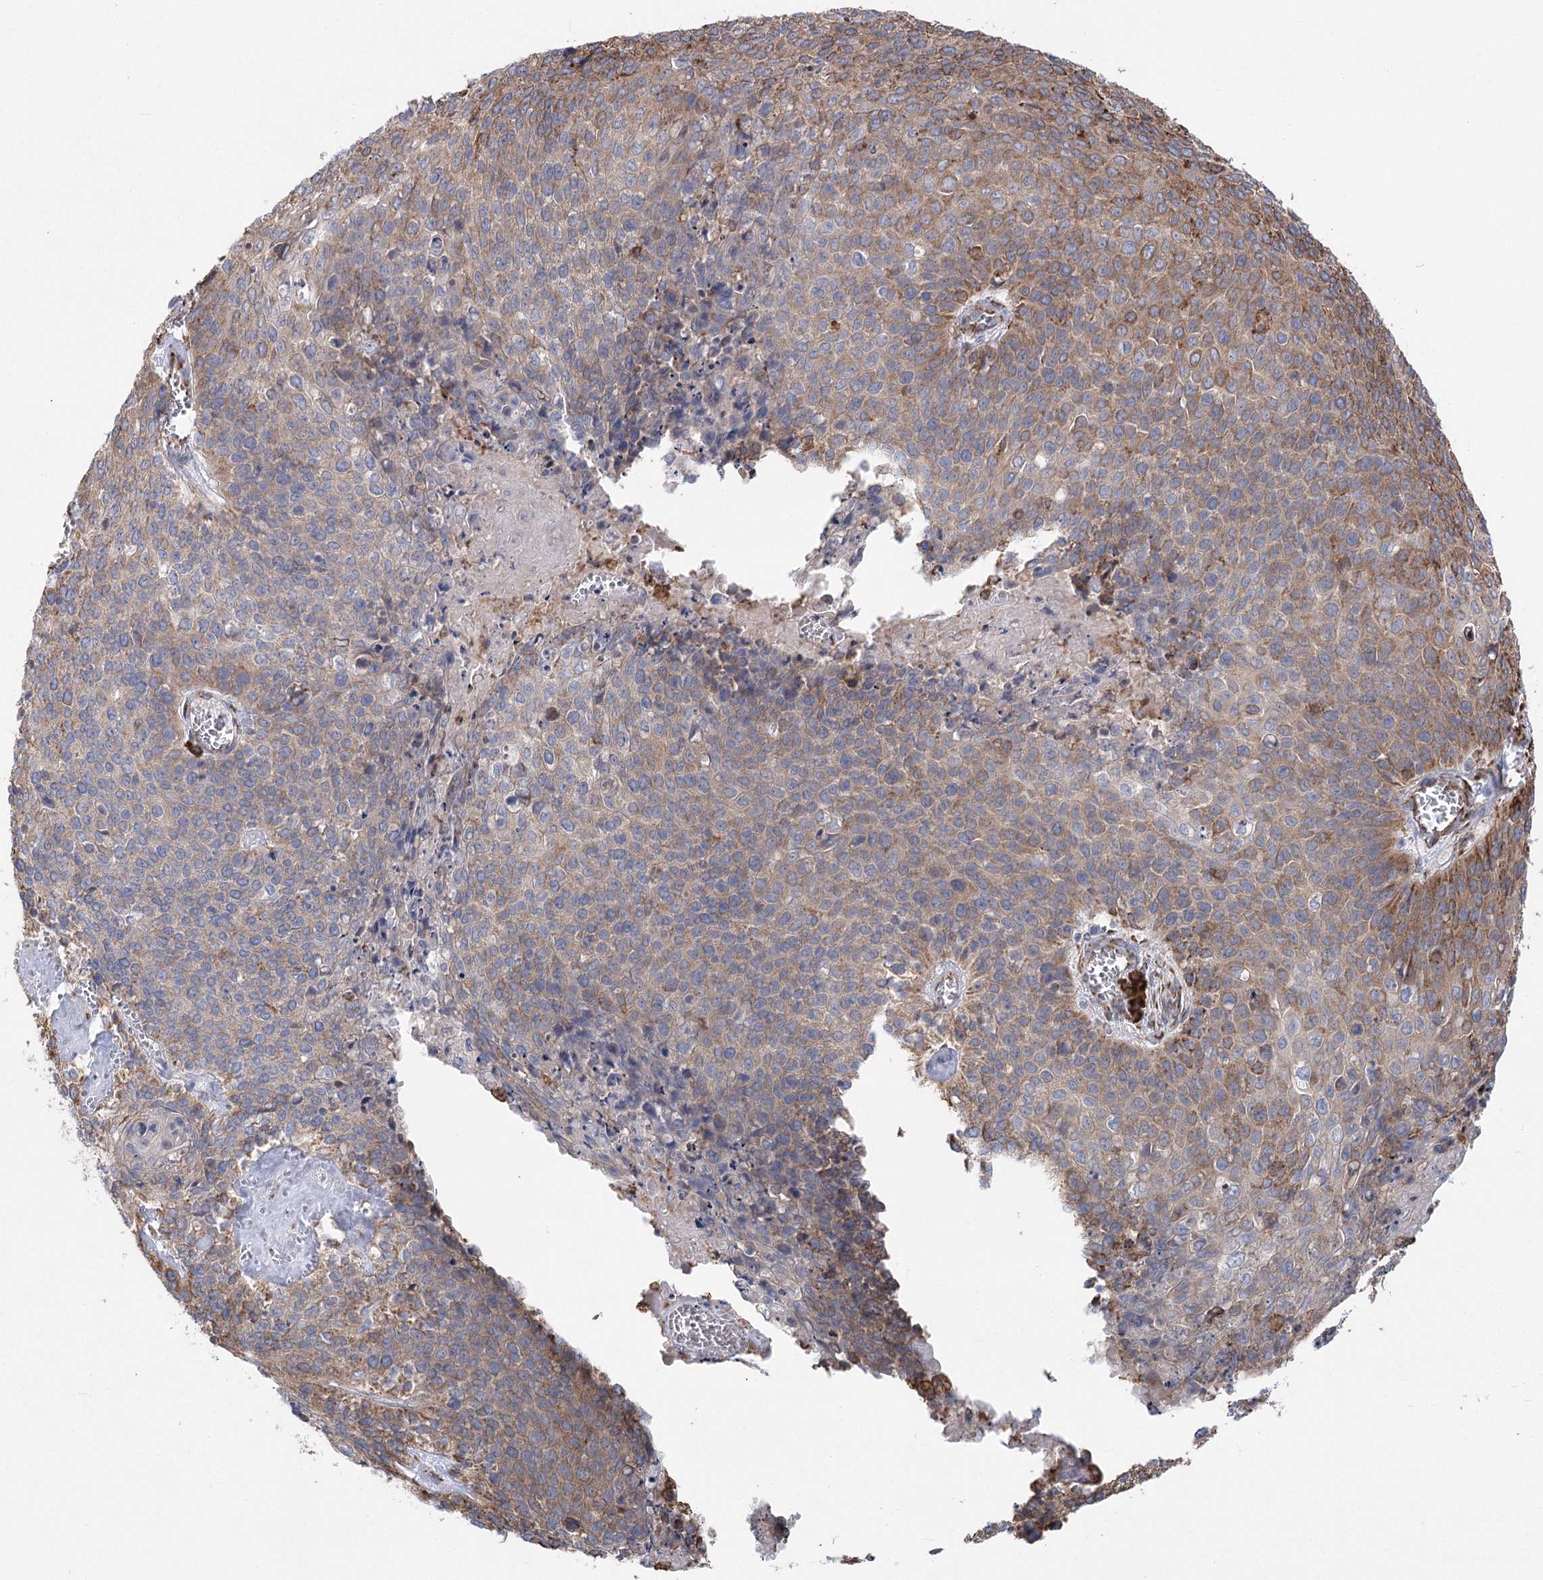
{"staining": {"intensity": "moderate", "quantity": "<25%", "location": "cytoplasmic/membranous"}, "tissue": "cervical cancer", "cell_type": "Tumor cells", "image_type": "cancer", "snomed": [{"axis": "morphology", "description": "Squamous cell carcinoma, NOS"}, {"axis": "topography", "description": "Cervix"}], "caption": "A brown stain shows moderate cytoplasmic/membranous expression of a protein in cervical cancer (squamous cell carcinoma) tumor cells.", "gene": "METTL24", "patient": {"sex": "female", "age": 39}}